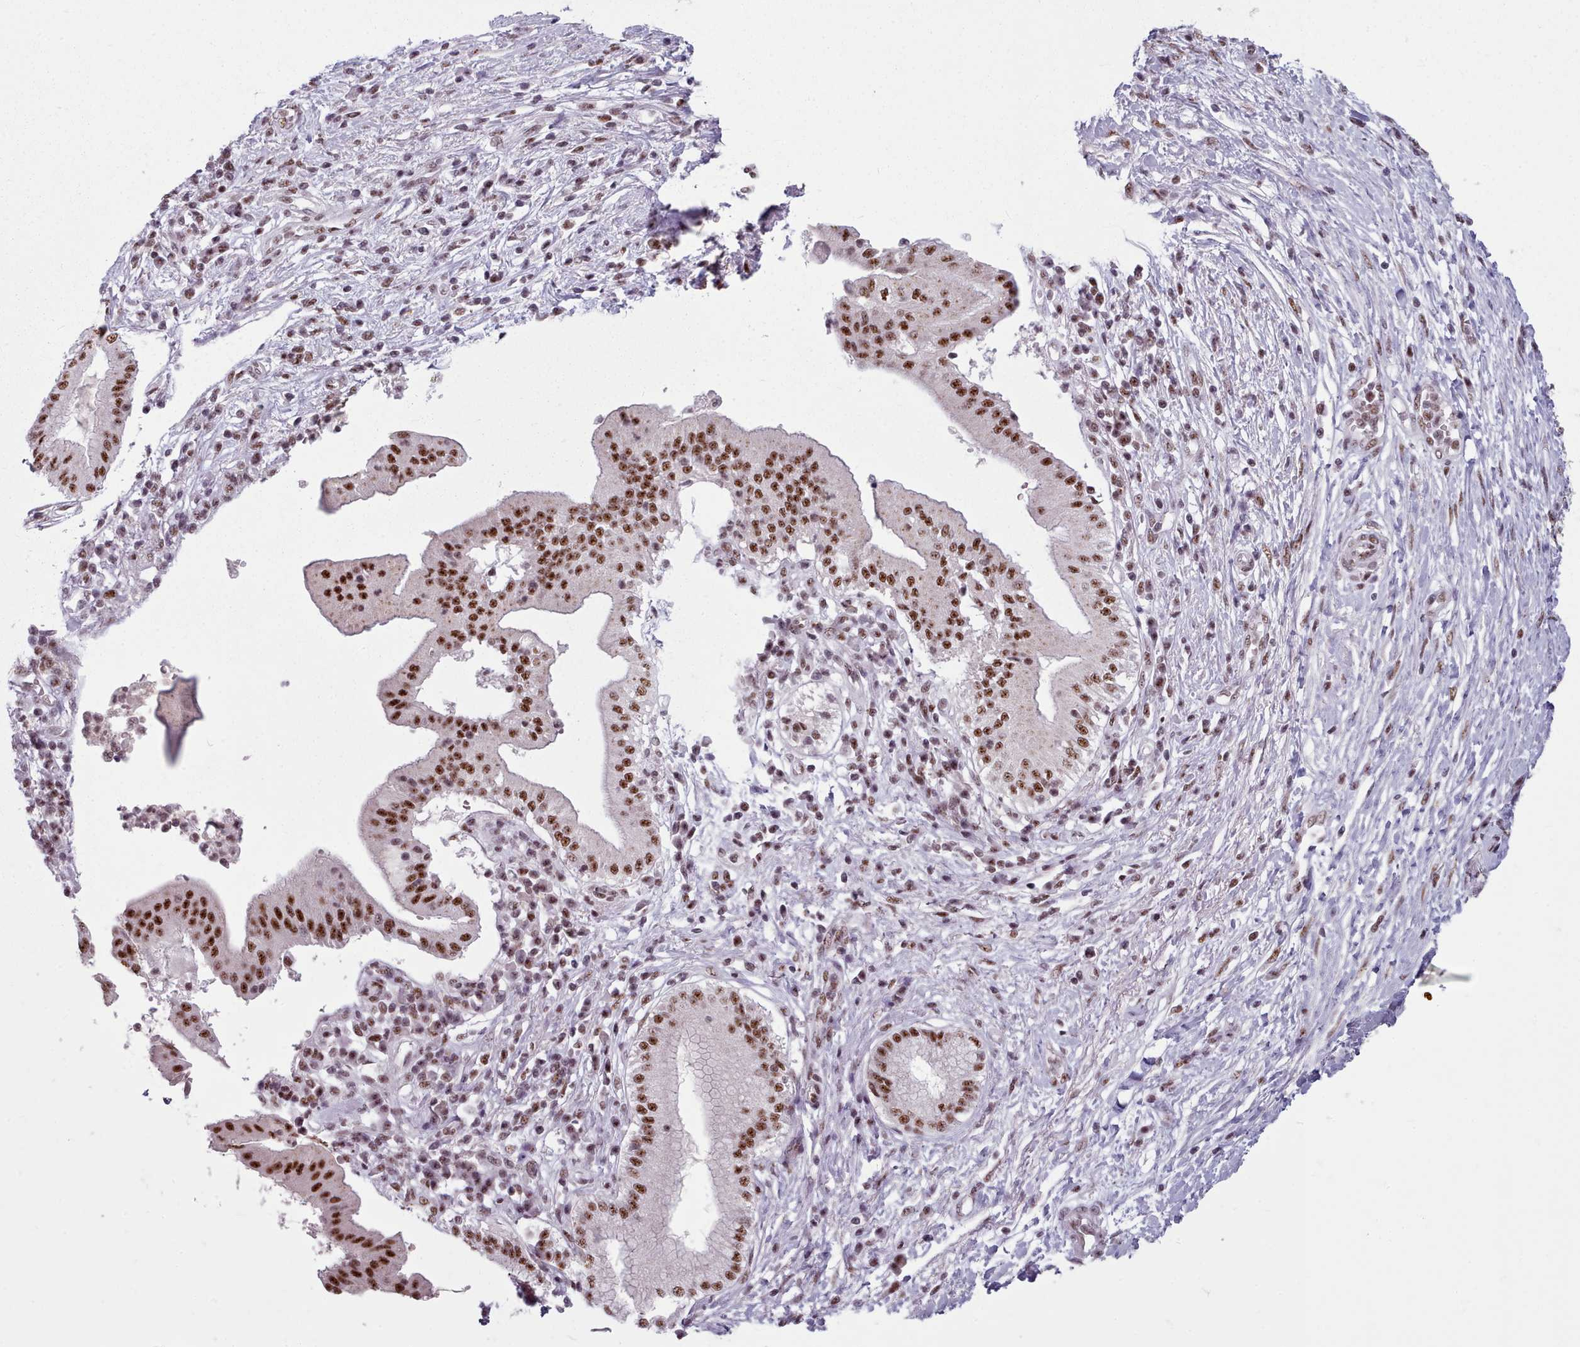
{"staining": {"intensity": "strong", "quantity": ">75%", "location": "nuclear"}, "tissue": "pancreatic cancer", "cell_type": "Tumor cells", "image_type": "cancer", "snomed": [{"axis": "morphology", "description": "Adenocarcinoma, NOS"}, {"axis": "topography", "description": "Pancreas"}], "caption": "Human pancreatic adenocarcinoma stained for a protein (brown) exhibits strong nuclear positive positivity in about >75% of tumor cells.", "gene": "SRRM1", "patient": {"sex": "male", "age": 68}}